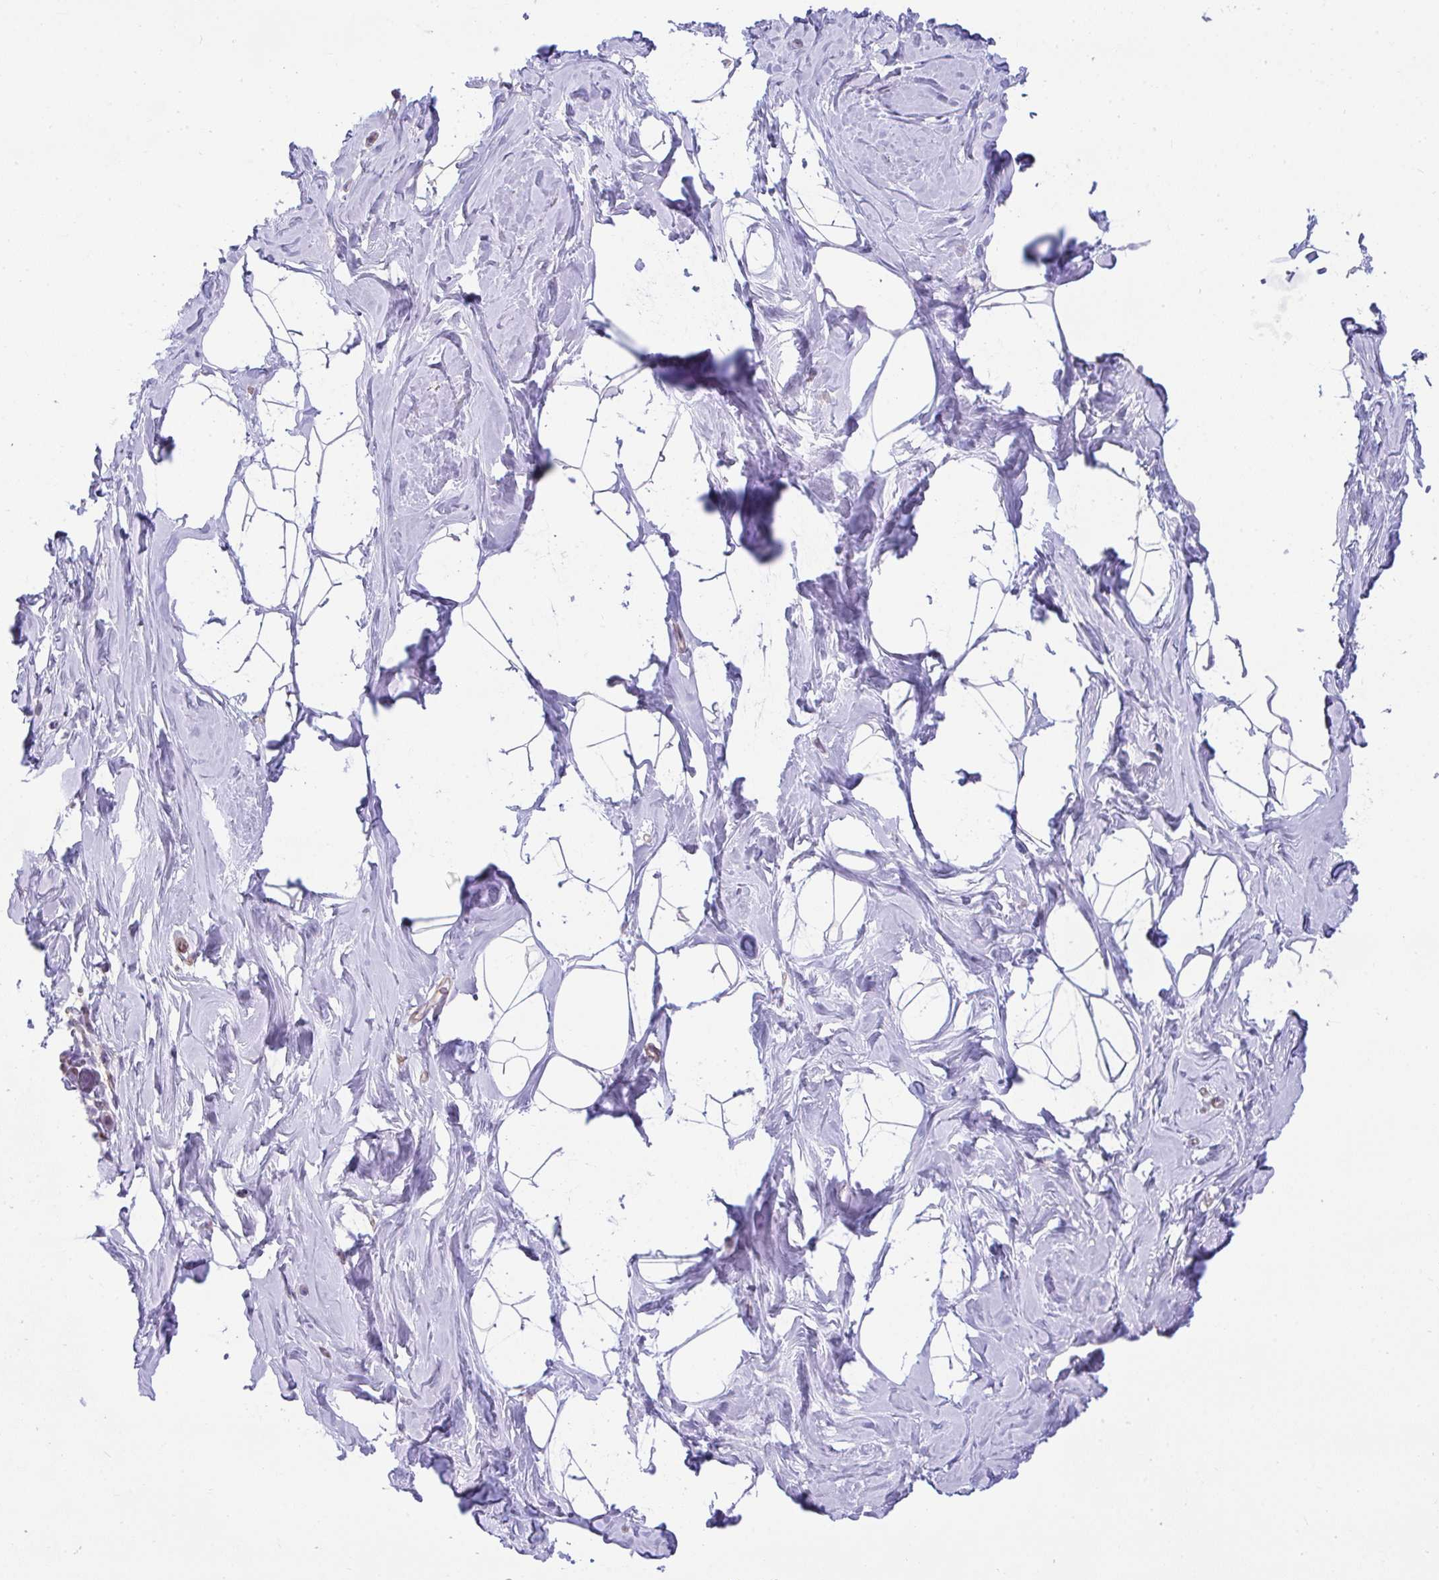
{"staining": {"intensity": "negative", "quantity": "none", "location": "none"}, "tissue": "breast", "cell_type": "Adipocytes", "image_type": "normal", "snomed": [{"axis": "morphology", "description": "Normal tissue, NOS"}, {"axis": "topography", "description": "Breast"}], "caption": "IHC histopathology image of benign breast: human breast stained with DAB (3,3'-diaminobenzidine) displays no significant protein expression in adipocytes.", "gene": "CDRT15", "patient": {"sex": "female", "age": 32}}